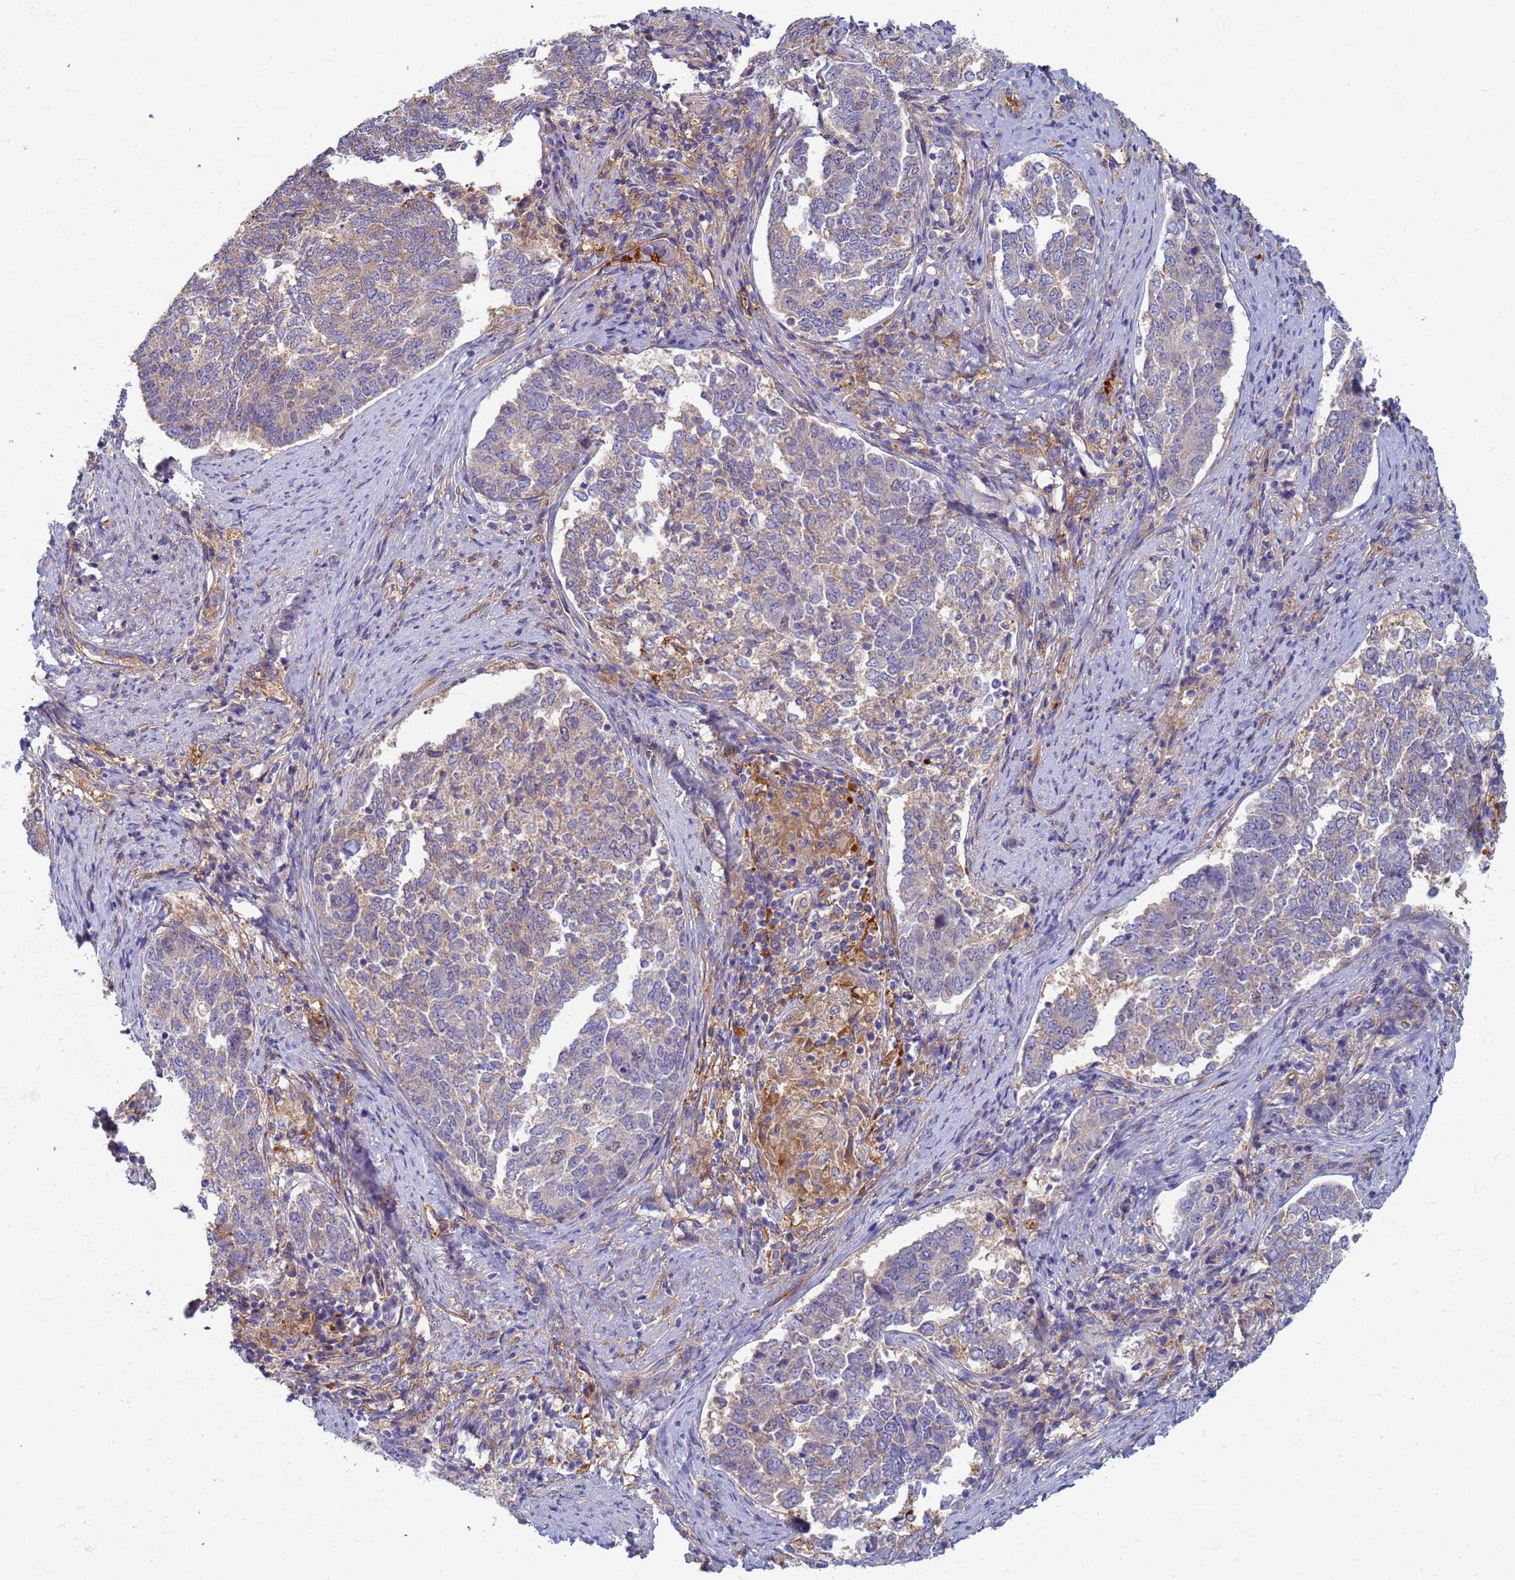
{"staining": {"intensity": "weak", "quantity": "<25%", "location": "cytoplasmic/membranous"}, "tissue": "endometrial cancer", "cell_type": "Tumor cells", "image_type": "cancer", "snomed": [{"axis": "morphology", "description": "Adenocarcinoma, NOS"}, {"axis": "topography", "description": "Endometrium"}], "caption": "Endometrial cancer stained for a protein using IHC shows no expression tumor cells.", "gene": "EEA1", "patient": {"sex": "female", "age": 80}}